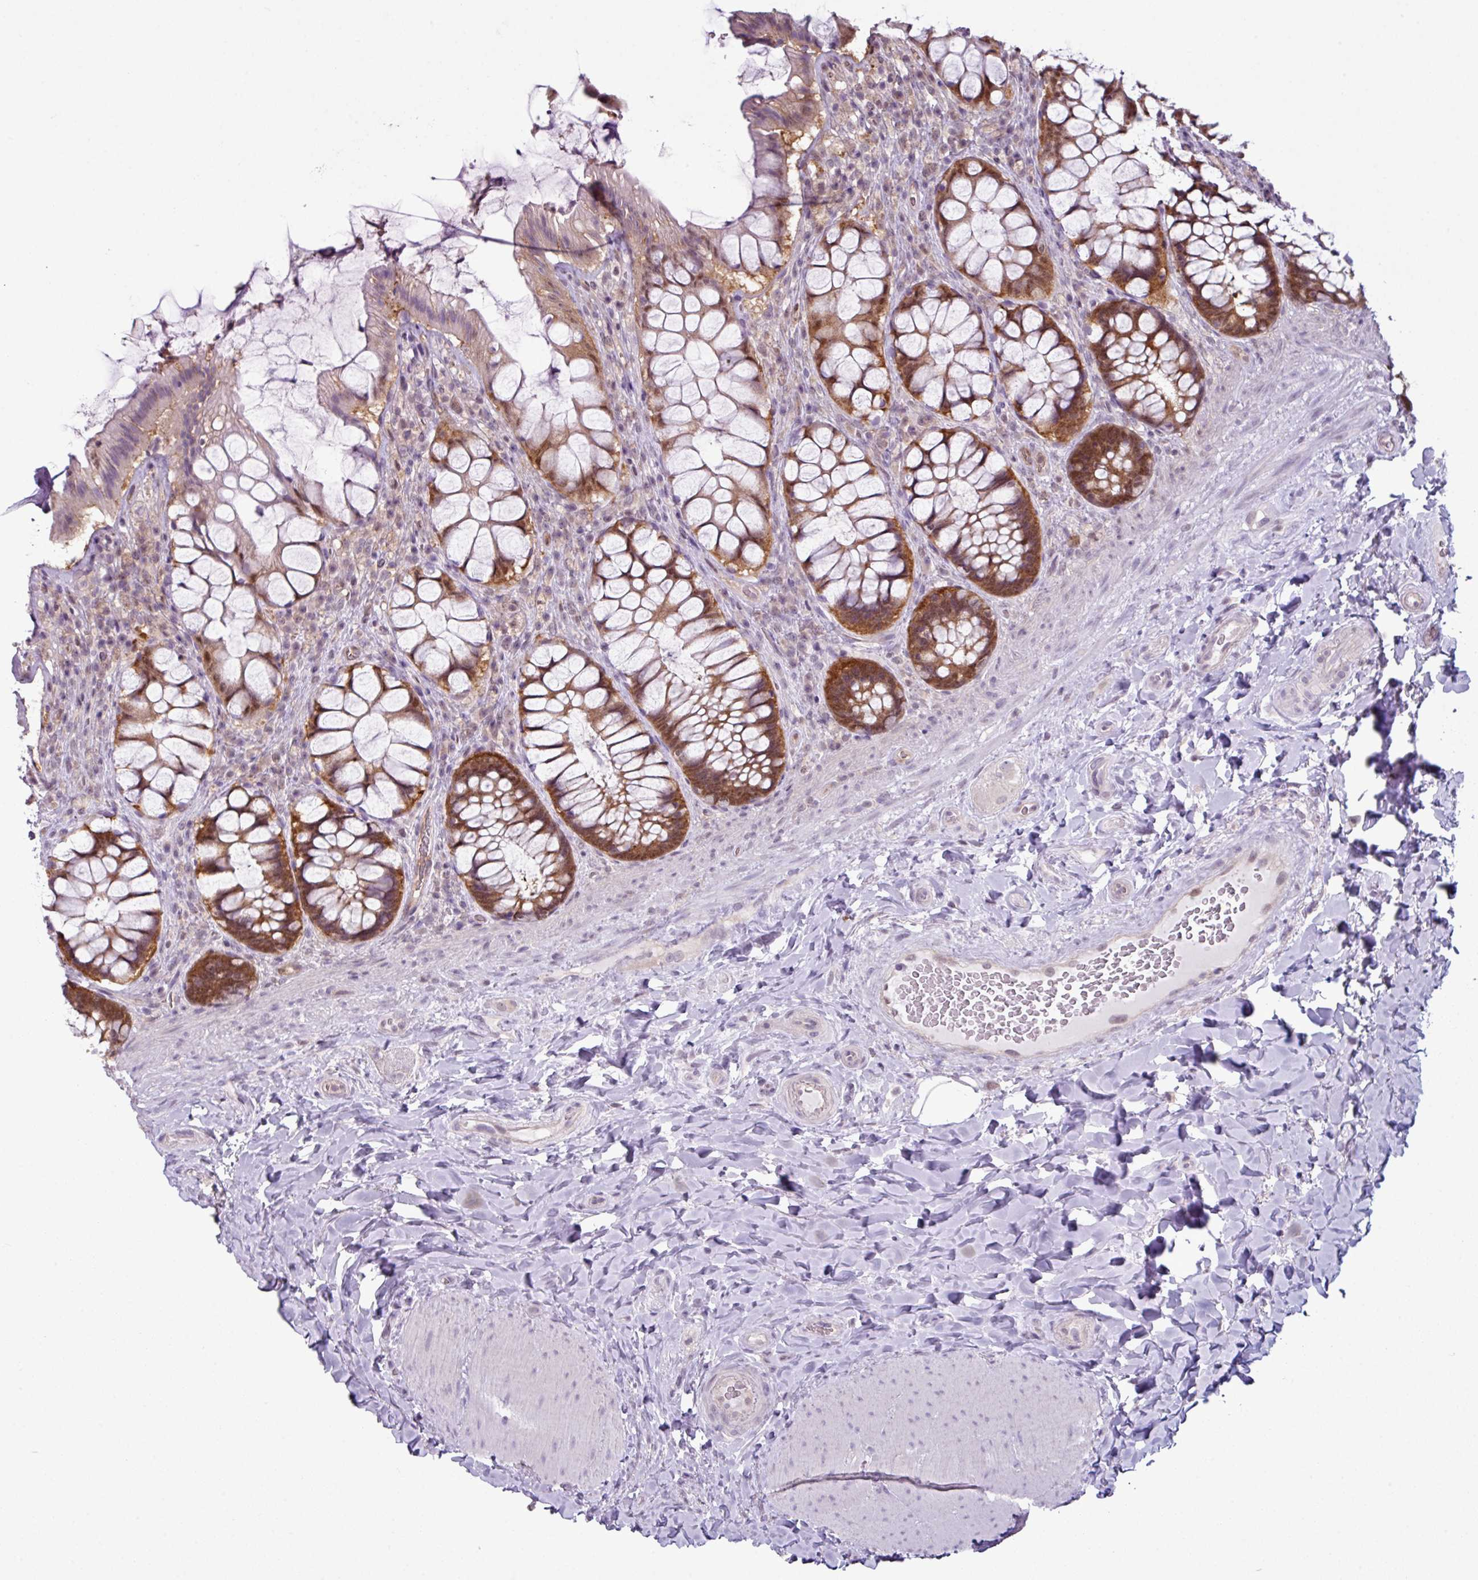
{"staining": {"intensity": "strong", "quantity": ">75%", "location": "cytoplasmic/membranous,nuclear"}, "tissue": "rectum", "cell_type": "Glandular cells", "image_type": "normal", "snomed": [{"axis": "morphology", "description": "Normal tissue, NOS"}, {"axis": "topography", "description": "Rectum"}], "caption": "Rectum stained with immunohistochemistry reveals strong cytoplasmic/membranous,nuclear positivity in about >75% of glandular cells. Ihc stains the protein in brown and the nuclei are stained blue.", "gene": "TTLL12", "patient": {"sex": "female", "age": 58}}